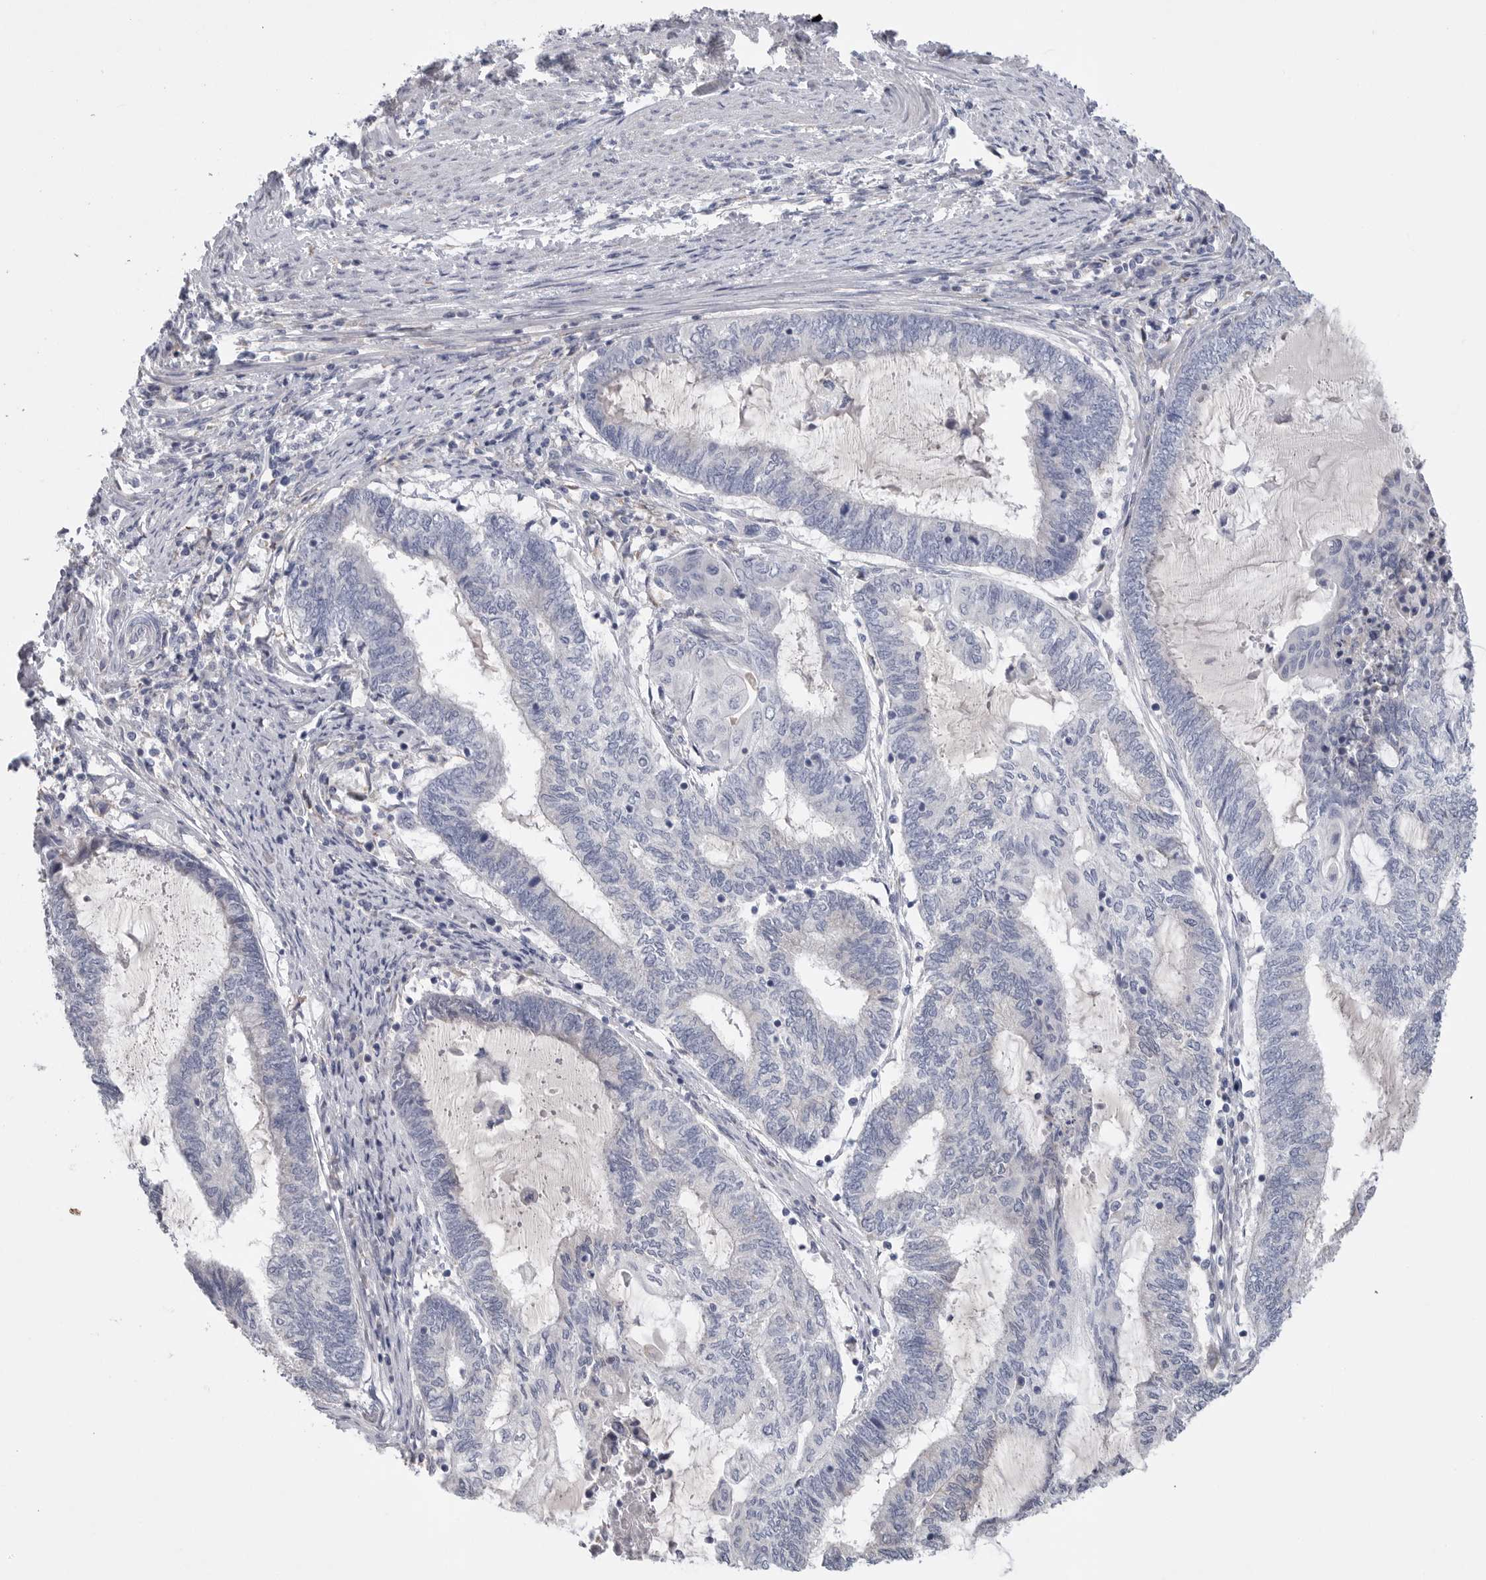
{"staining": {"intensity": "negative", "quantity": "none", "location": "none"}, "tissue": "endometrial cancer", "cell_type": "Tumor cells", "image_type": "cancer", "snomed": [{"axis": "morphology", "description": "Adenocarcinoma, NOS"}, {"axis": "topography", "description": "Uterus"}, {"axis": "topography", "description": "Endometrium"}], "caption": "Photomicrograph shows no protein positivity in tumor cells of adenocarcinoma (endometrial) tissue.", "gene": "CAMK2B", "patient": {"sex": "female", "age": 70}}